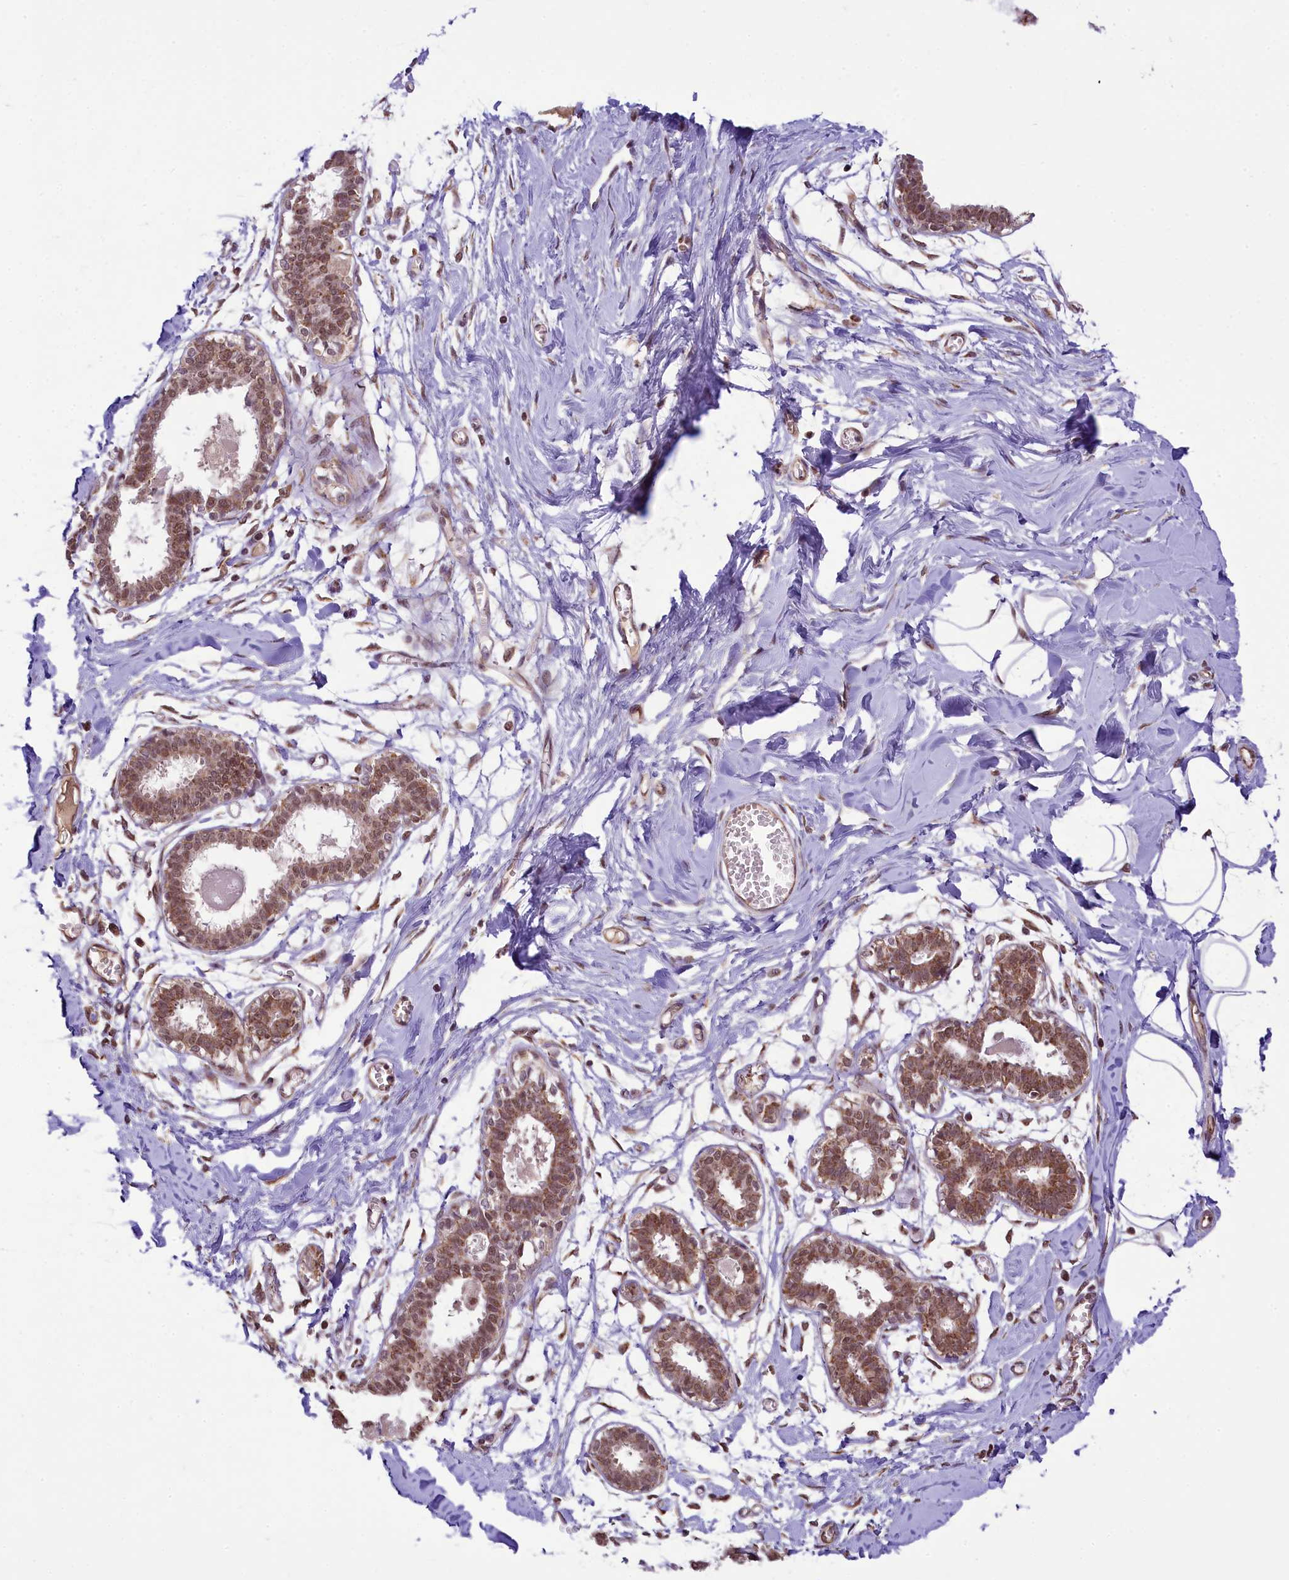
{"staining": {"intensity": "moderate", "quantity": ">75%", "location": "nuclear"}, "tissue": "breast", "cell_type": "Adipocytes", "image_type": "normal", "snomed": [{"axis": "morphology", "description": "Normal tissue, NOS"}, {"axis": "topography", "description": "Breast"}], "caption": "Immunohistochemistry histopathology image of normal breast: breast stained using IHC demonstrates medium levels of moderate protein expression localized specifically in the nuclear of adipocytes, appearing as a nuclear brown color.", "gene": "PAF1", "patient": {"sex": "female", "age": 27}}